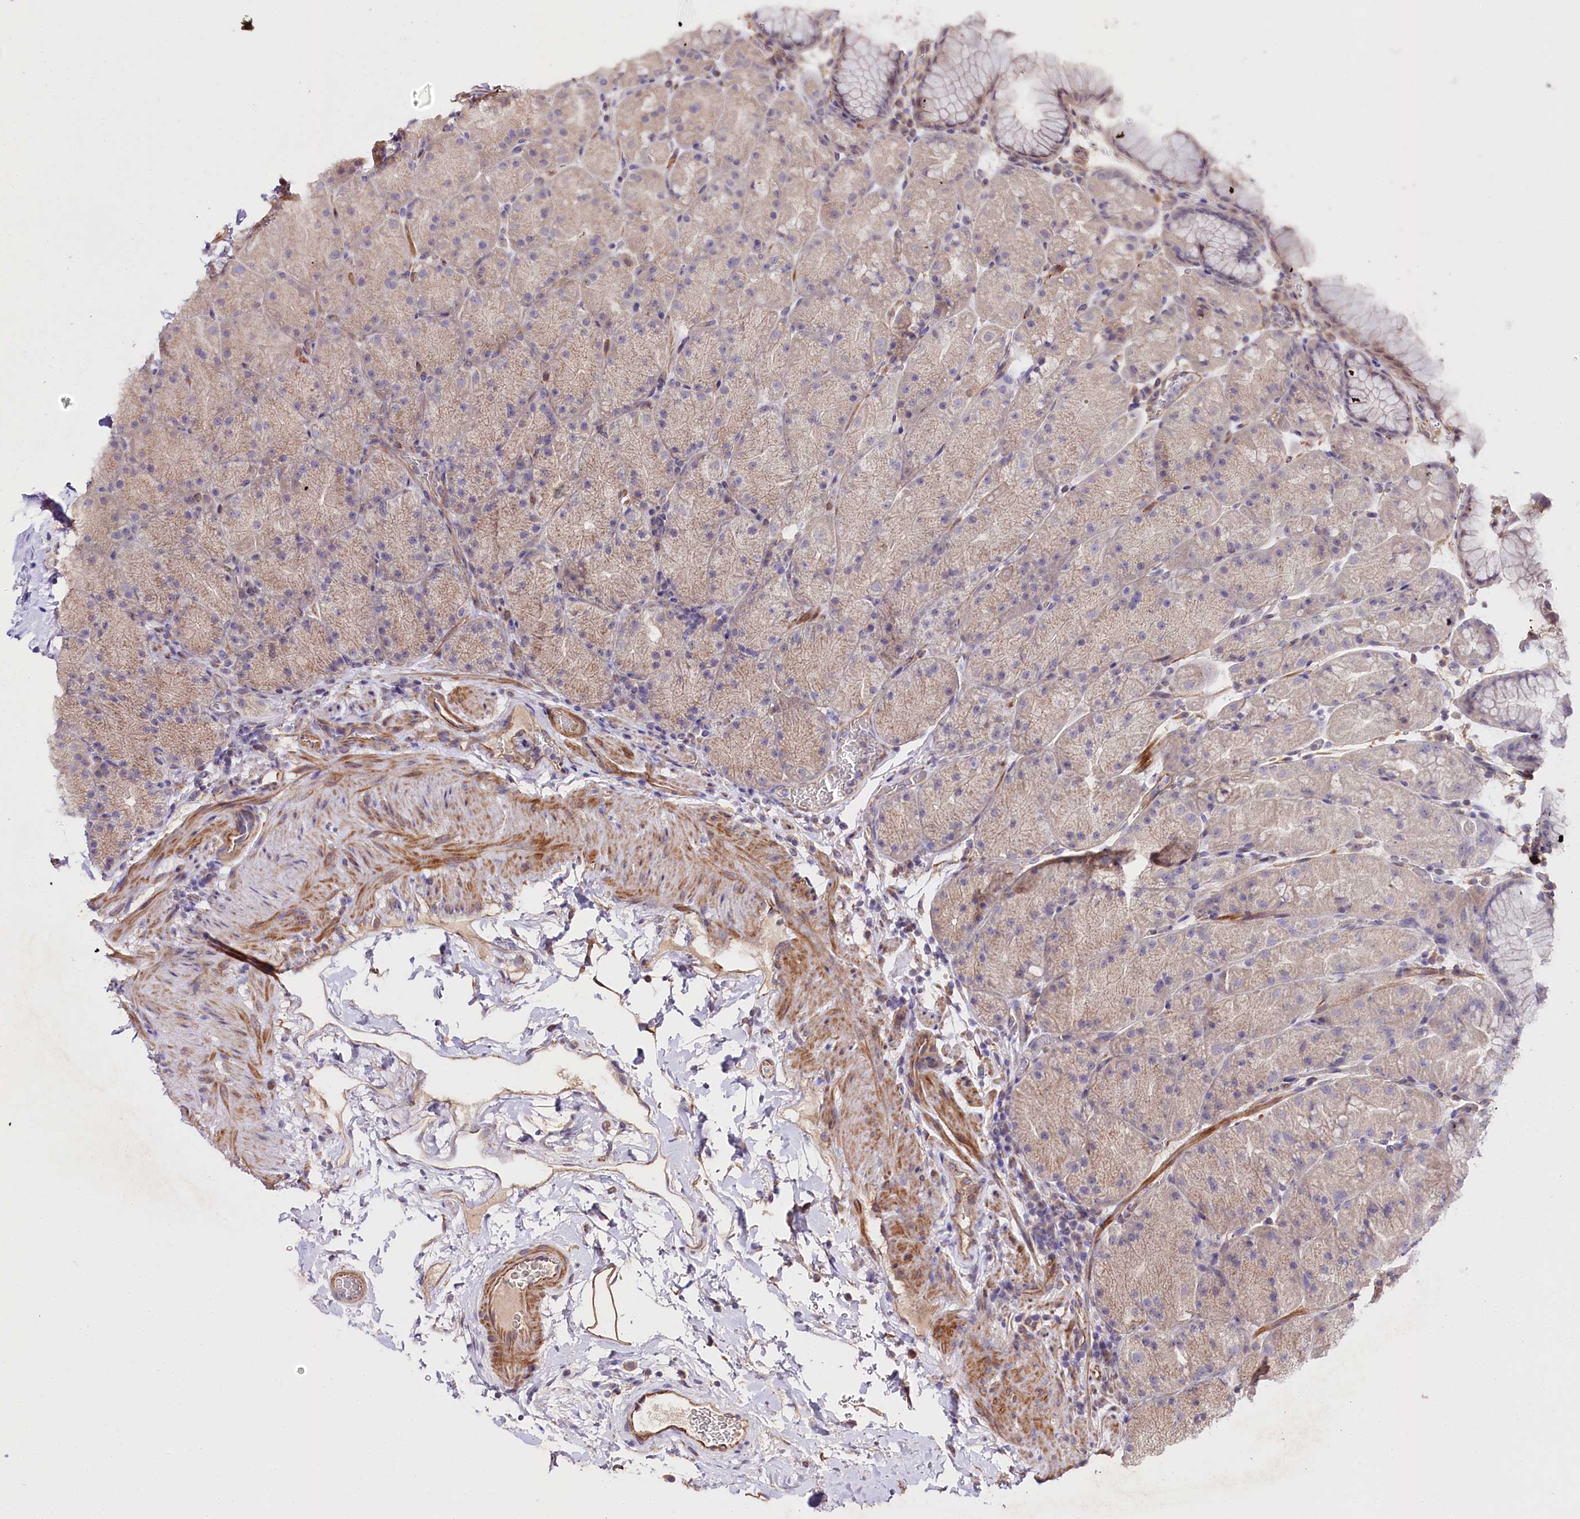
{"staining": {"intensity": "moderate", "quantity": "<25%", "location": "cytoplasmic/membranous"}, "tissue": "stomach", "cell_type": "Glandular cells", "image_type": "normal", "snomed": [{"axis": "morphology", "description": "Normal tissue, NOS"}, {"axis": "topography", "description": "Stomach, upper"}, {"axis": "topography", "description": "Stomach, lower"}], "caption": "Protein expression analysis of normal stomach shows moderate cytoplasmic/membranous positivity in approximately <25% of glandular cells.", "gene": "SLC7A1", "patient": {"sex": "male", "age": 67}}